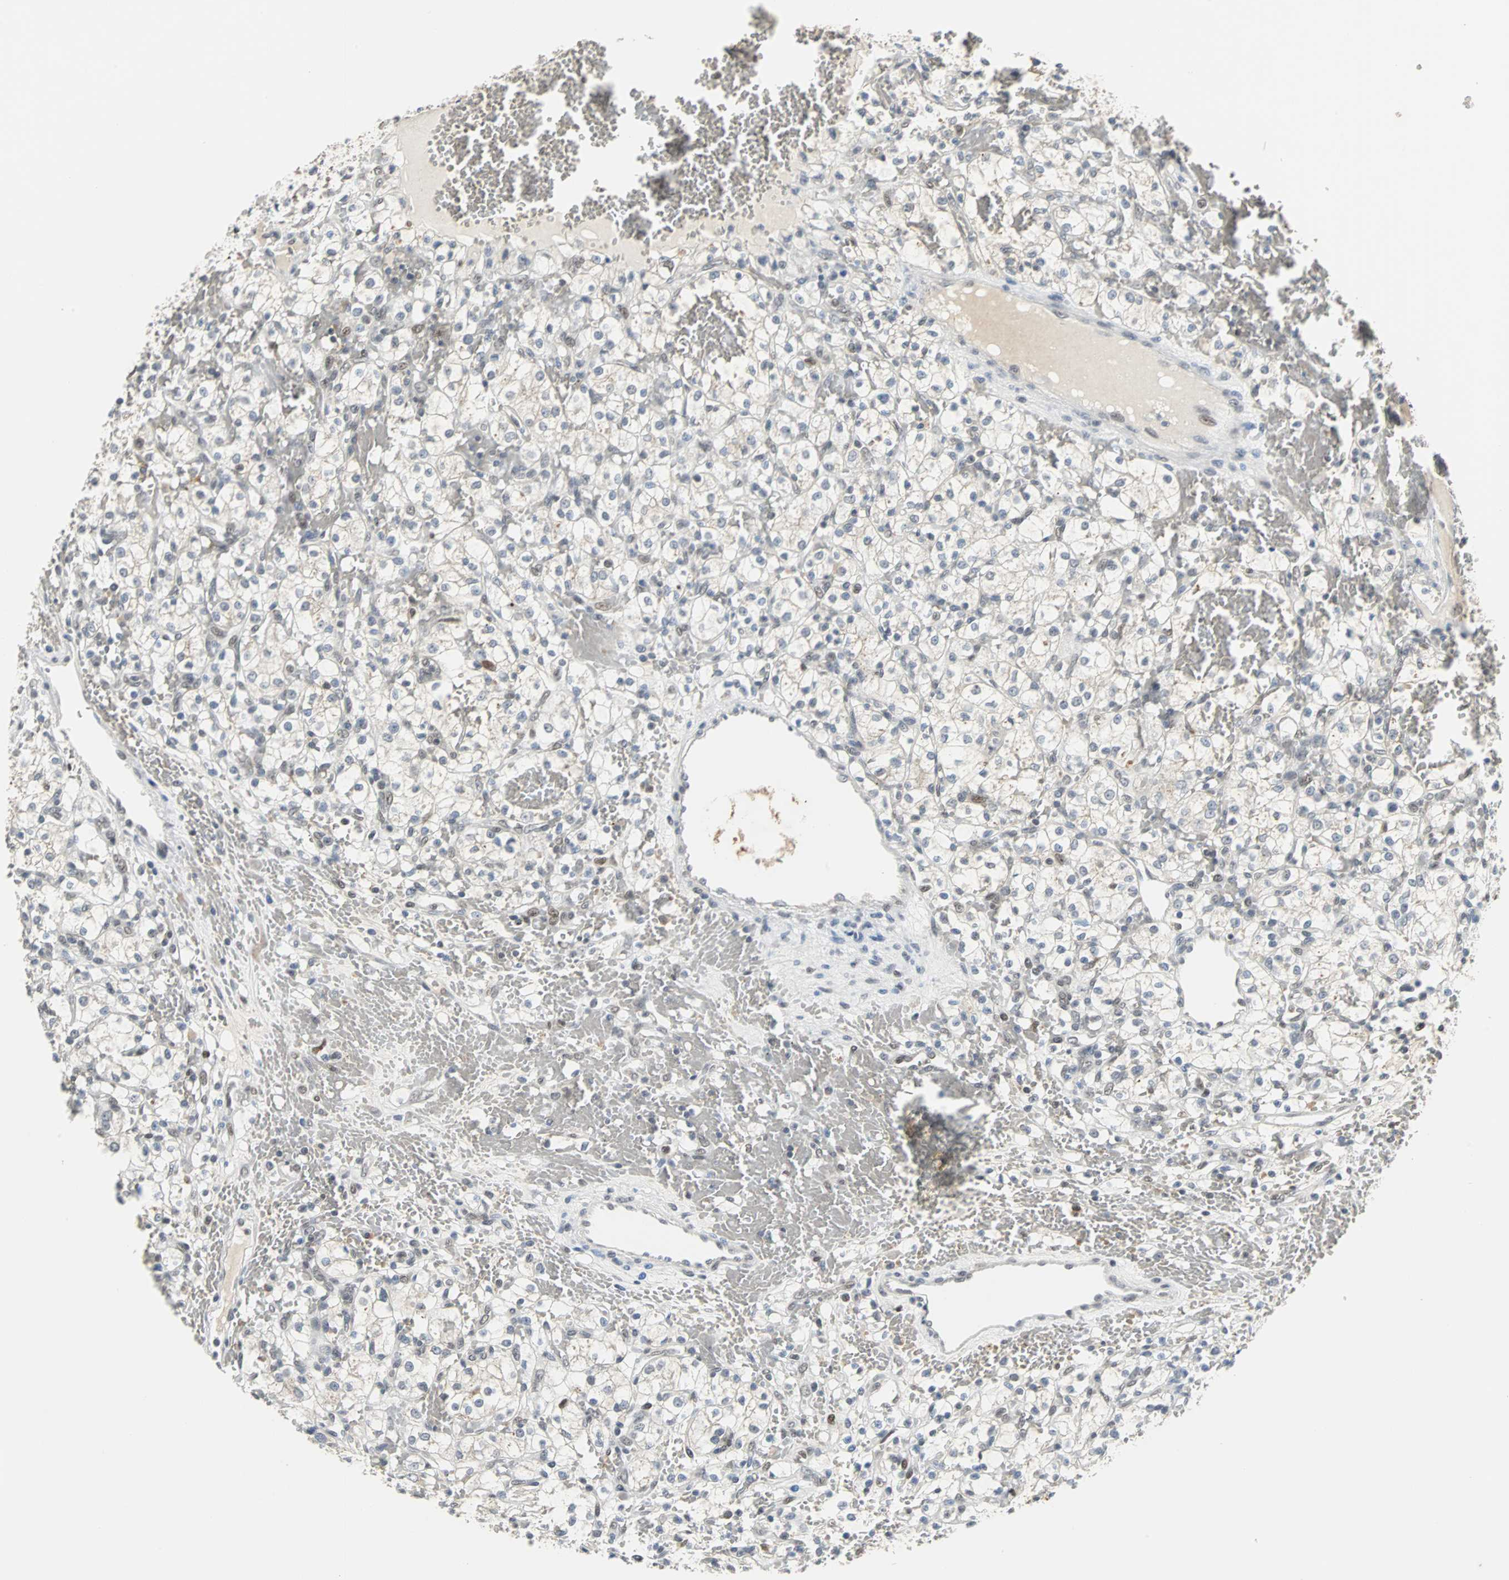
{"staining": {"intensity": "weak", "quantity": "<25%", "location": "nuclear"}, "tissue": "renal cancer", "cell_type": "Tumor cells", "image_type": "cancer", "snomed": [{"axis": "morphology", "description": "Adenocarcinoma, NOS"}, {"axis": "topography", "description": "Kidney"}], "caption": "High magnification brightfield microscopy of adenocarcinoma (renal) stained with DAB (brown) and counterstained with hematoxylin (blue): tumor cells show no significant expression. (Stains: DAB (3,3'-diaminobenzidine) immunohistochemistry with hematoxylin counter stain, Microscopy: brightfield microscopy at high magnification).", "gene": "HLX", "patient": {"sex": "female", "age": 60}}